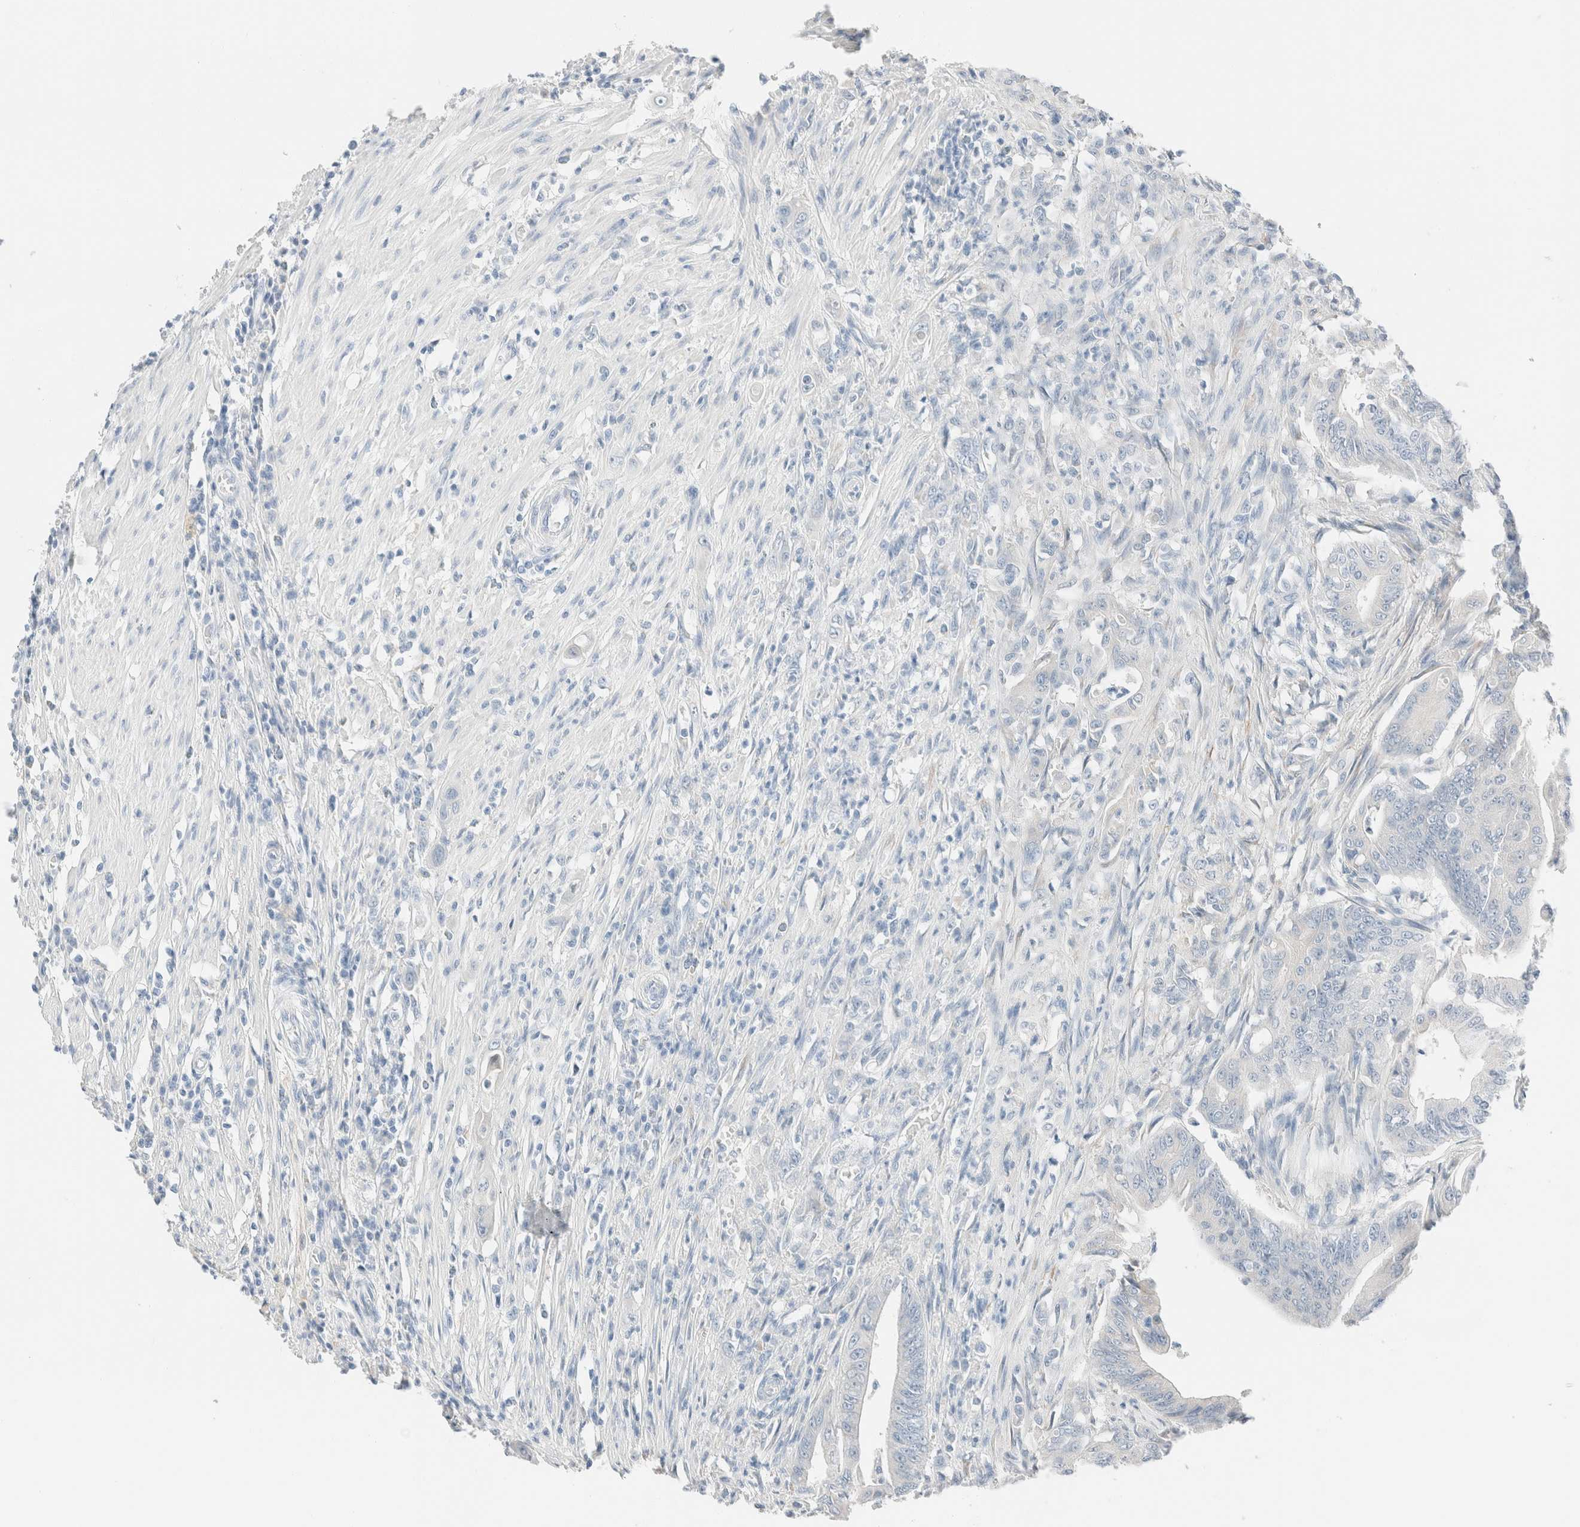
{"staining": {"intensity": "negative", "quantity": "none", "location": "none"}, "tissue": "colorectal cancer", "cell_type": "Tumor cells", "image_type": "cancer", "snomed": [{"axis": "morphology", "description": "Adenoma, NOS"}, {"axis": "morphology", "description": "Adenocarcinoma, NOS"}, {"axis": "topography", "description": "Colon"}], "caption": "This is an IHC image of adenoma (colorectal). There is no staining in tumor cells.", "gene": "PCM1", "patient": {"sex": "male", "age": 79}}